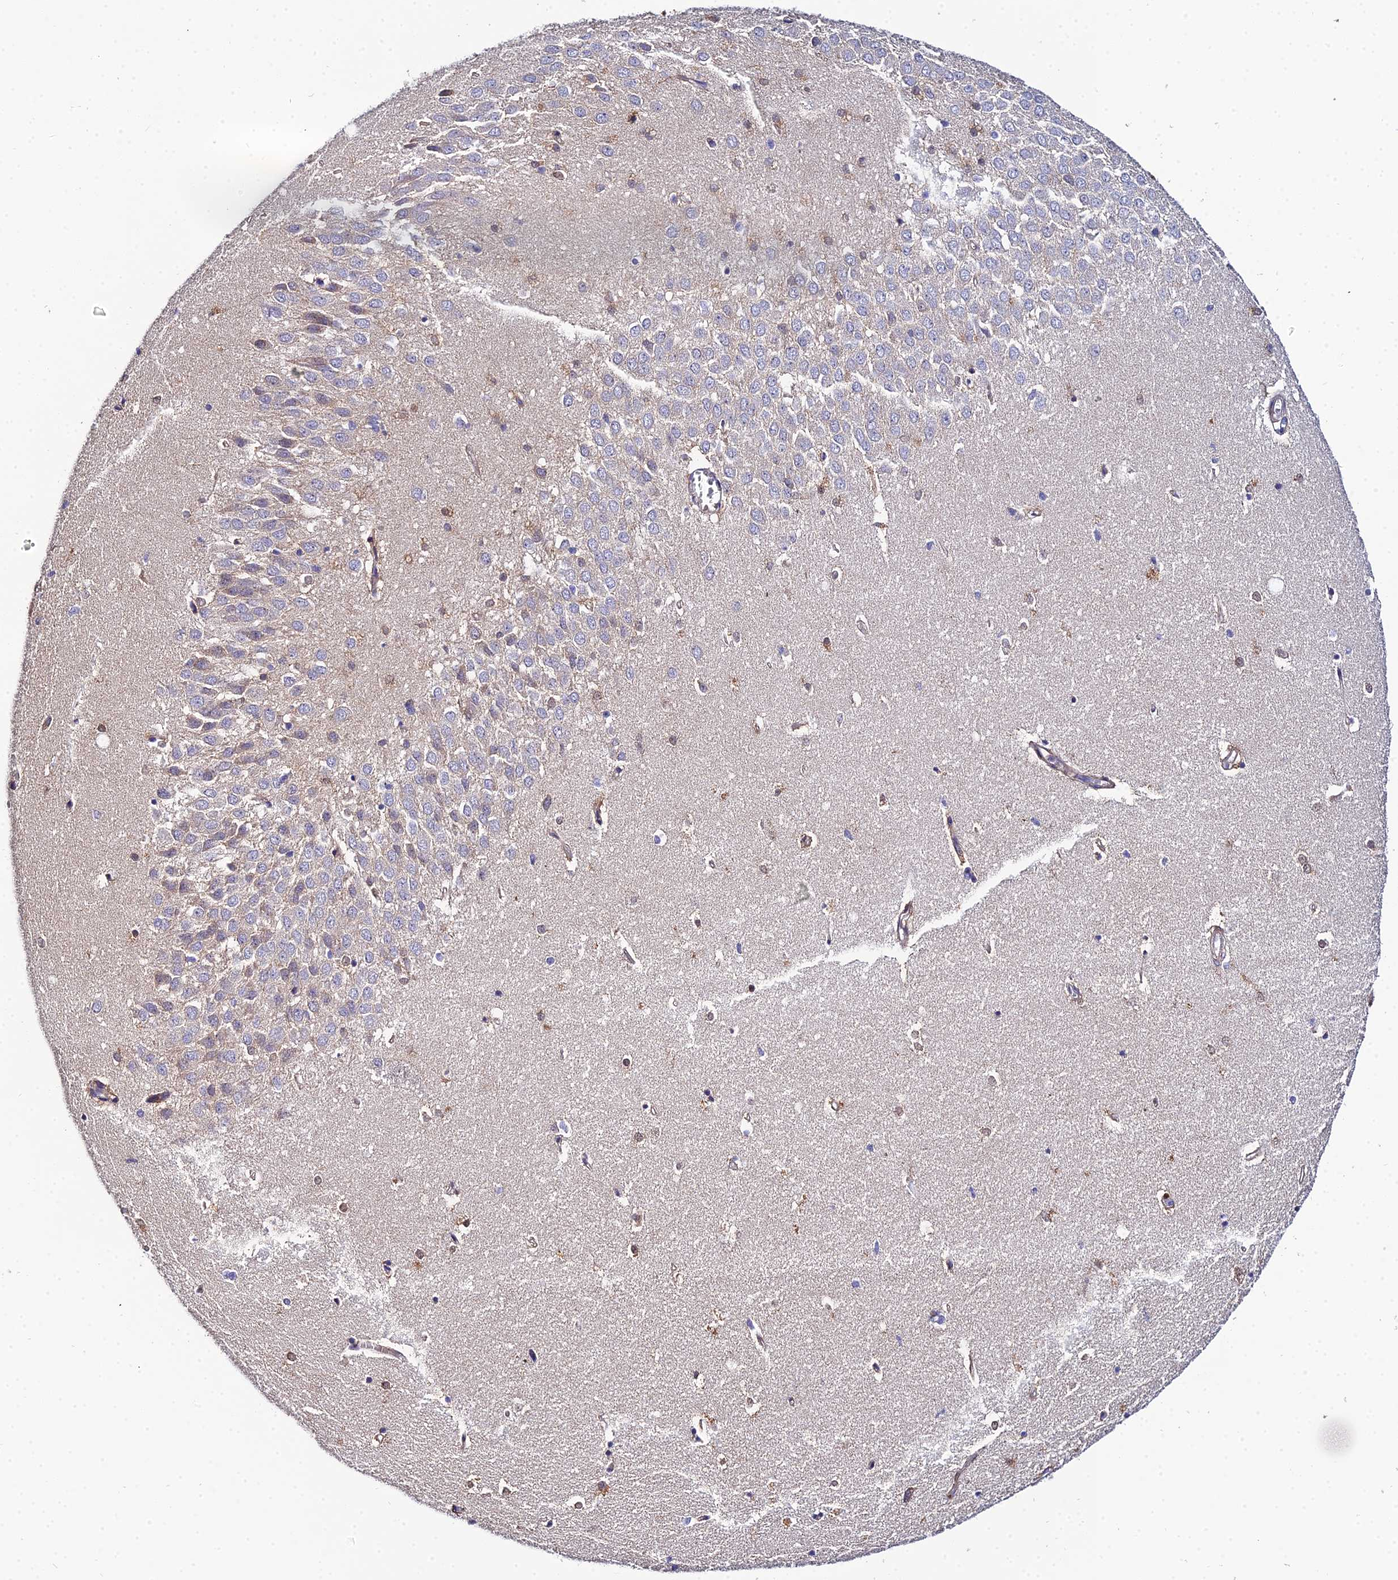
{"staining": {"intensity": "weak", "quantity": "25%-75%", "location": "cytoplasmic/membranous"}, "tissue": "hippocampus", "cell_type": "Glial cells", "image_type": "normal", "snomed": [{"axis": "morphology", "description": "Normal tissue, NOS"}, {"axis": "topography", "description": "Hippocampus"}], "caption": "Protein staining reveals weak cytoplasmic/membranous positivity in about 25%-75% of glial cells in unremarkable hippocampus. Nuclei are stained in blue.", "gene": "ACOT1", "patient": {"sex": "female", "age": 64}}